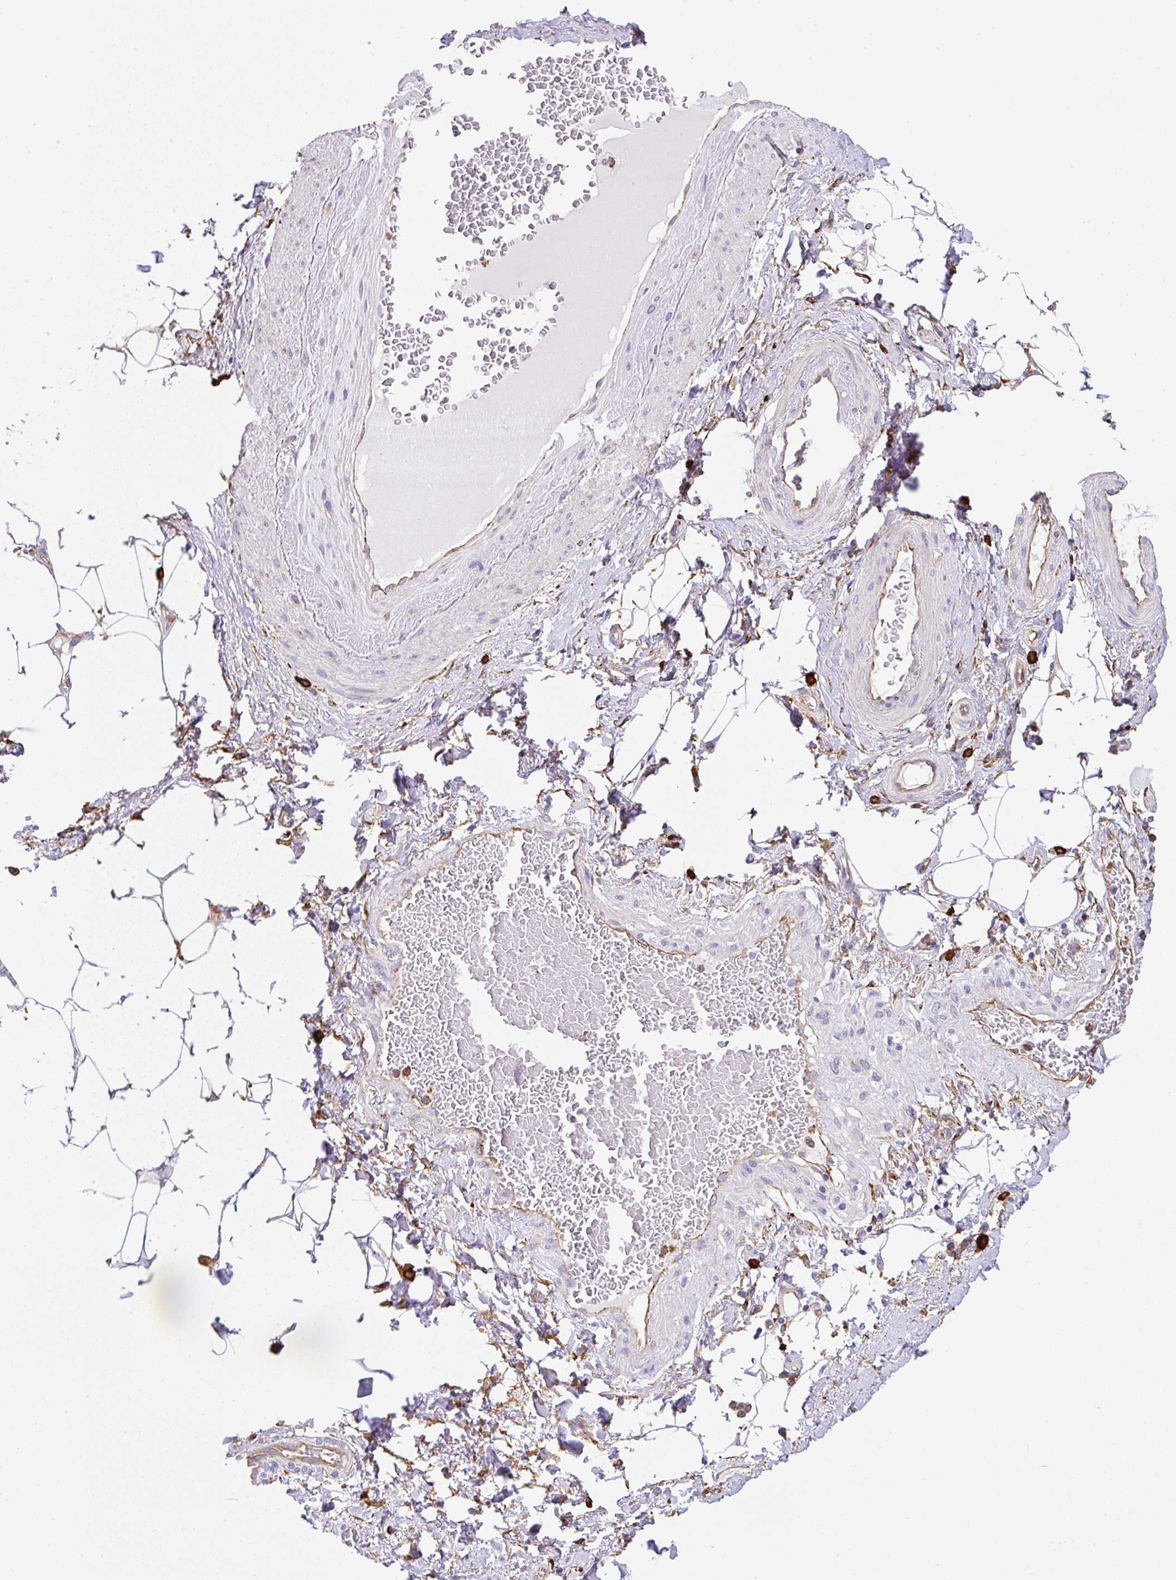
{"staining": {"intensity": "negative", "quantity": "none", "location": "none"}, "tissue": "adipose tissue", "cell_type": "Adipocytes", "image_type": "normal", "snomed": [{"axis": "morphology", "description": "Normal tissue, NOS"}, {"axis": "topography", "description": "Vagina"}, {"axis": "topography", "description": "Peripheral nerve tissue"}], "caption": "Histopathology image shows no significant protein expression in adipocytes of unremarkable adipose tissue. Brightfield microscopy of immunohistochemistry stained with DAB (brown) and hematoxylin (blue), captured at high magnification.", "gene": "MAGEB5", "patient": {"sex": "female", "age": 71}}